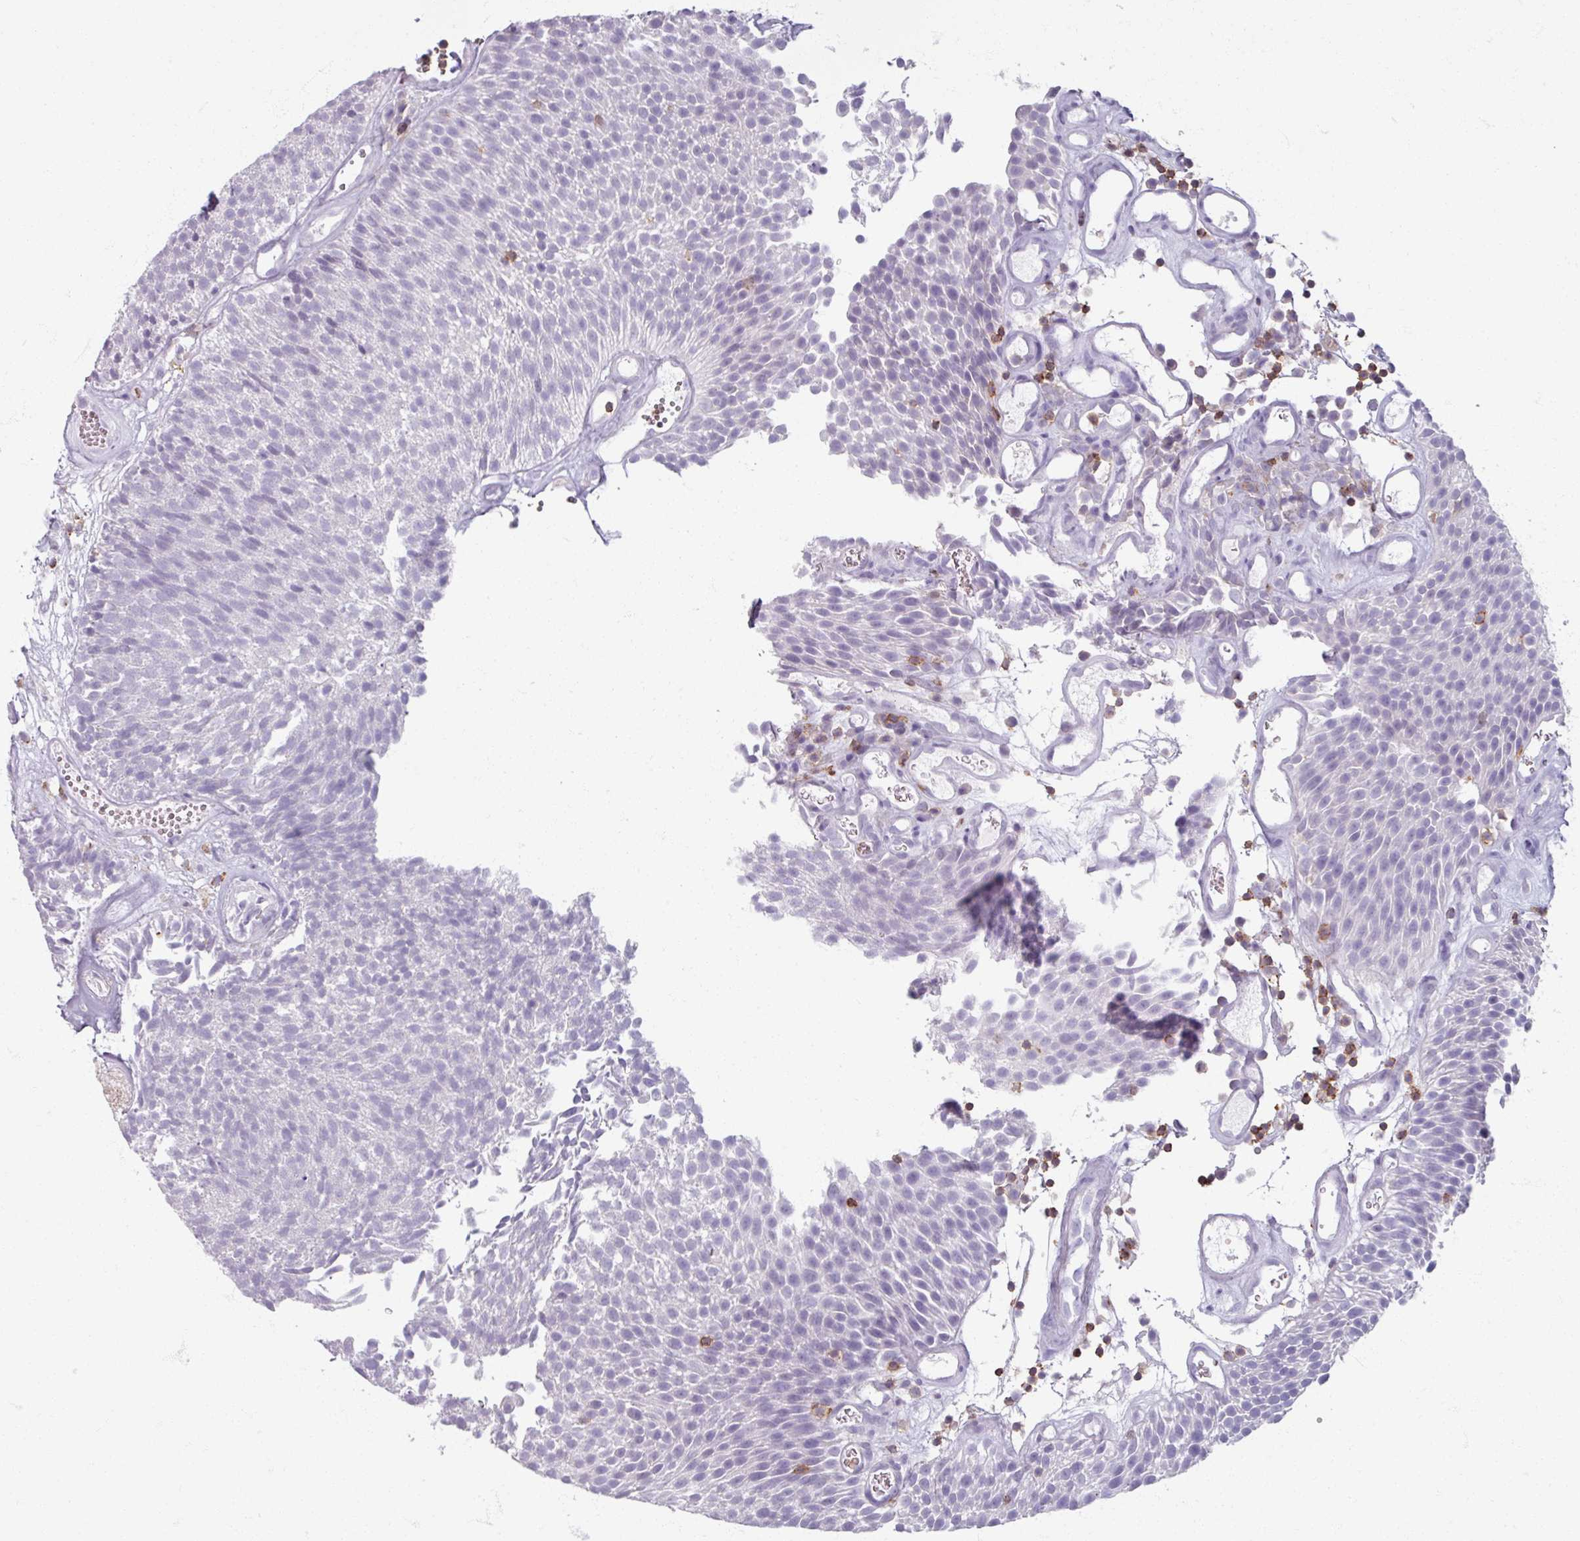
{"staining": {"intensity": "negative", "quantity": "none", "location": "none"}, "tissue": "urothelial cancer", "cell_type": "Tumor cells", "image_type": "cancer", "snomed": [{"axis": "morphology", "description": "Urothelial carcinoma, Low grade"}, {"axis": "topography", "description": "Urinary bladder"}], "caption": "The photomicrograph exhibits no staining of tumor cells in urothelial cancer. (DAB immunohistochemistry visualized using brightfield microscopy, high magnification).", "gene": "PTPRC", "patient": {"sex": "female", "age": 79}}